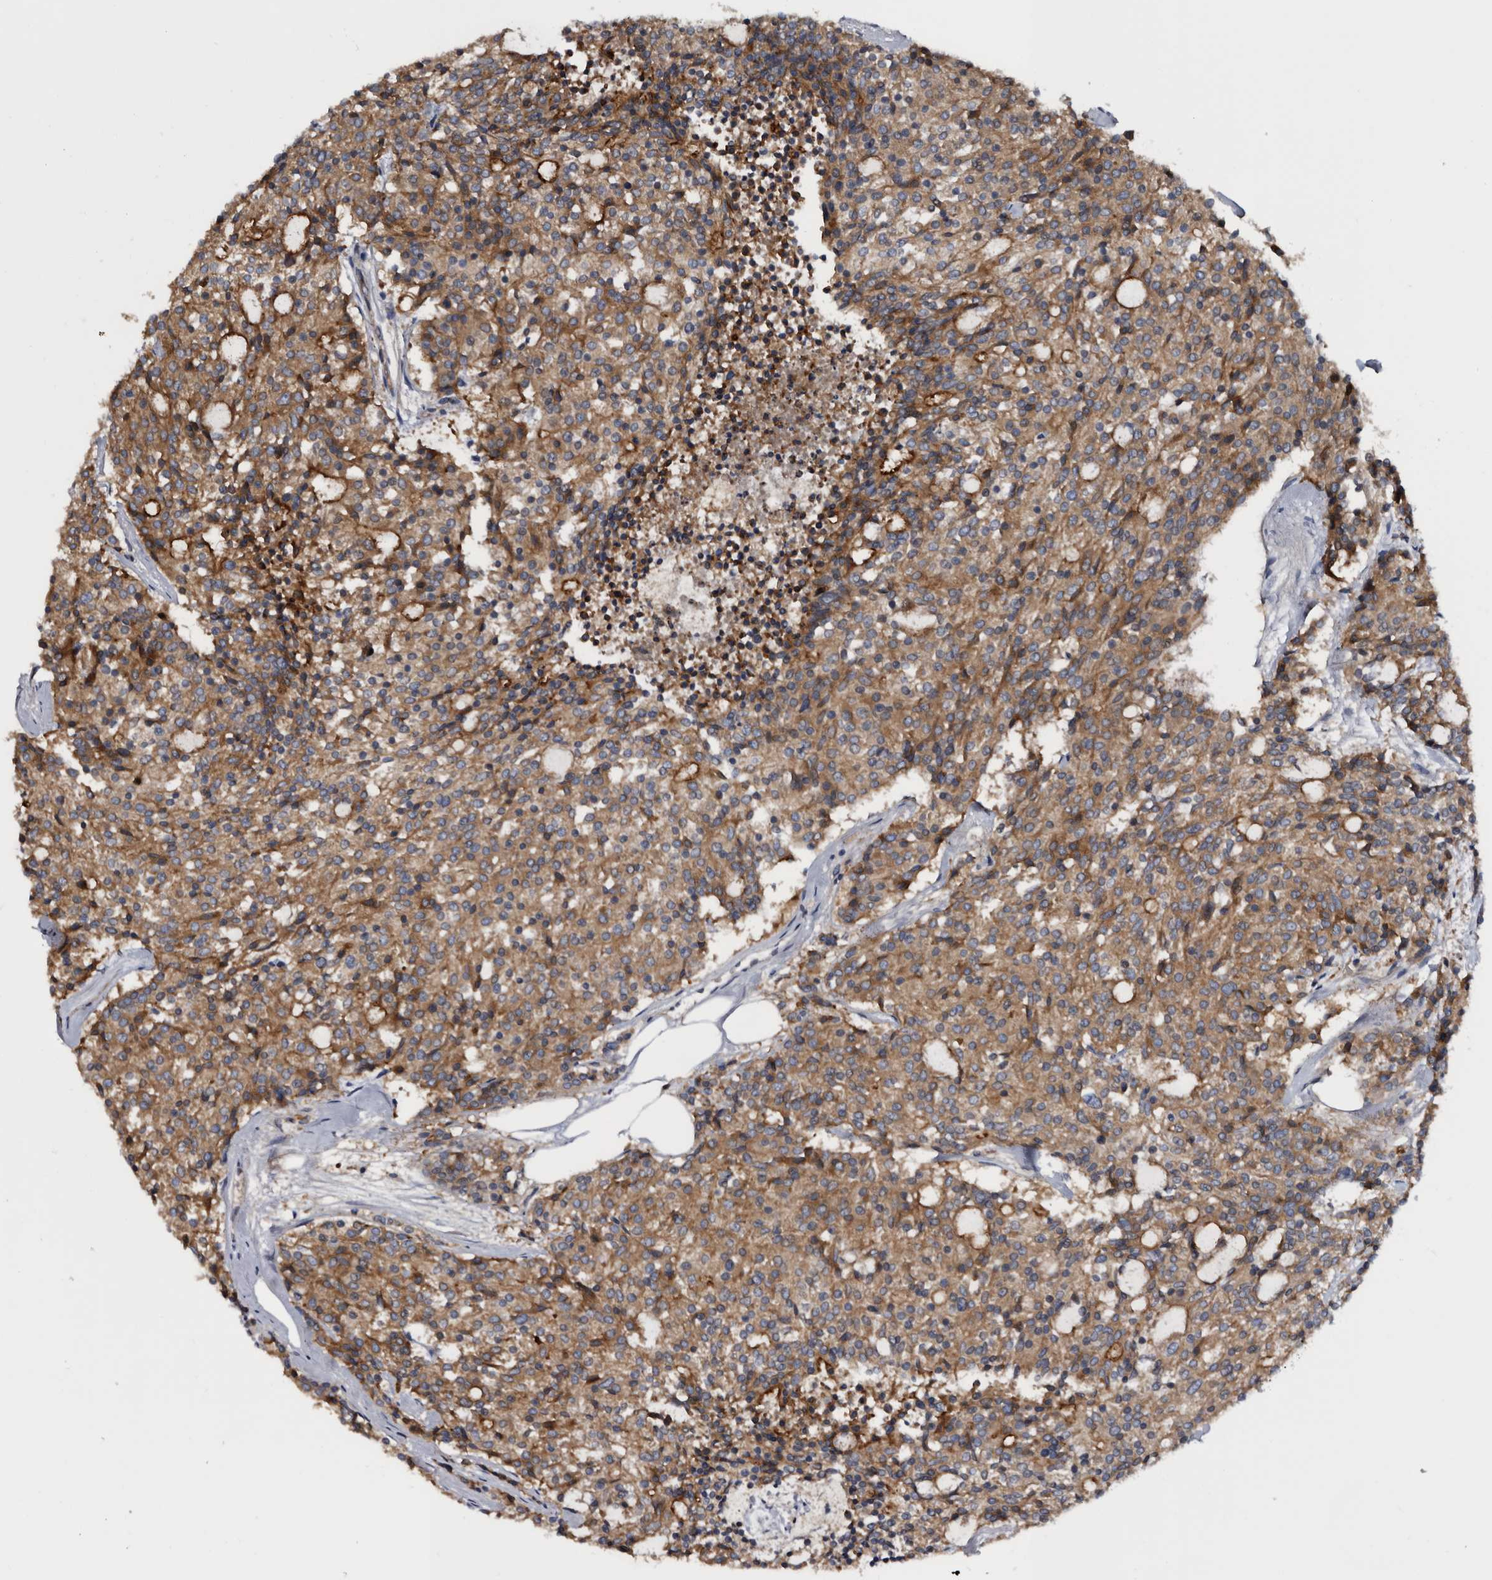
{"staining": {"intensity": "moderate", "quantity": ">75%", "location": "cytoplasmic/membranous"}, "tissue": "carcinoid", "cell_type": "Tumor cells", "image_type": "cancer", "snomed": [{"axis": "morphology", "description": "Carcinoid, malignant, NOS"}, {"axis": "topography", "description": "Pancreas"}], "caption": "Immunohistochemistry (IHC) micrograph of neoplastic tissue: malignant carcinoid stained using immunohistochemistry demonstrates medium levels of moderate protein expression localized specifically in the cytoplasmic/membranous of tumor cells, appearing as a cytoplasmic/membranous brown color.", "gene": "TSPAN17", "patient": {"sex": "female", "age": 54}}